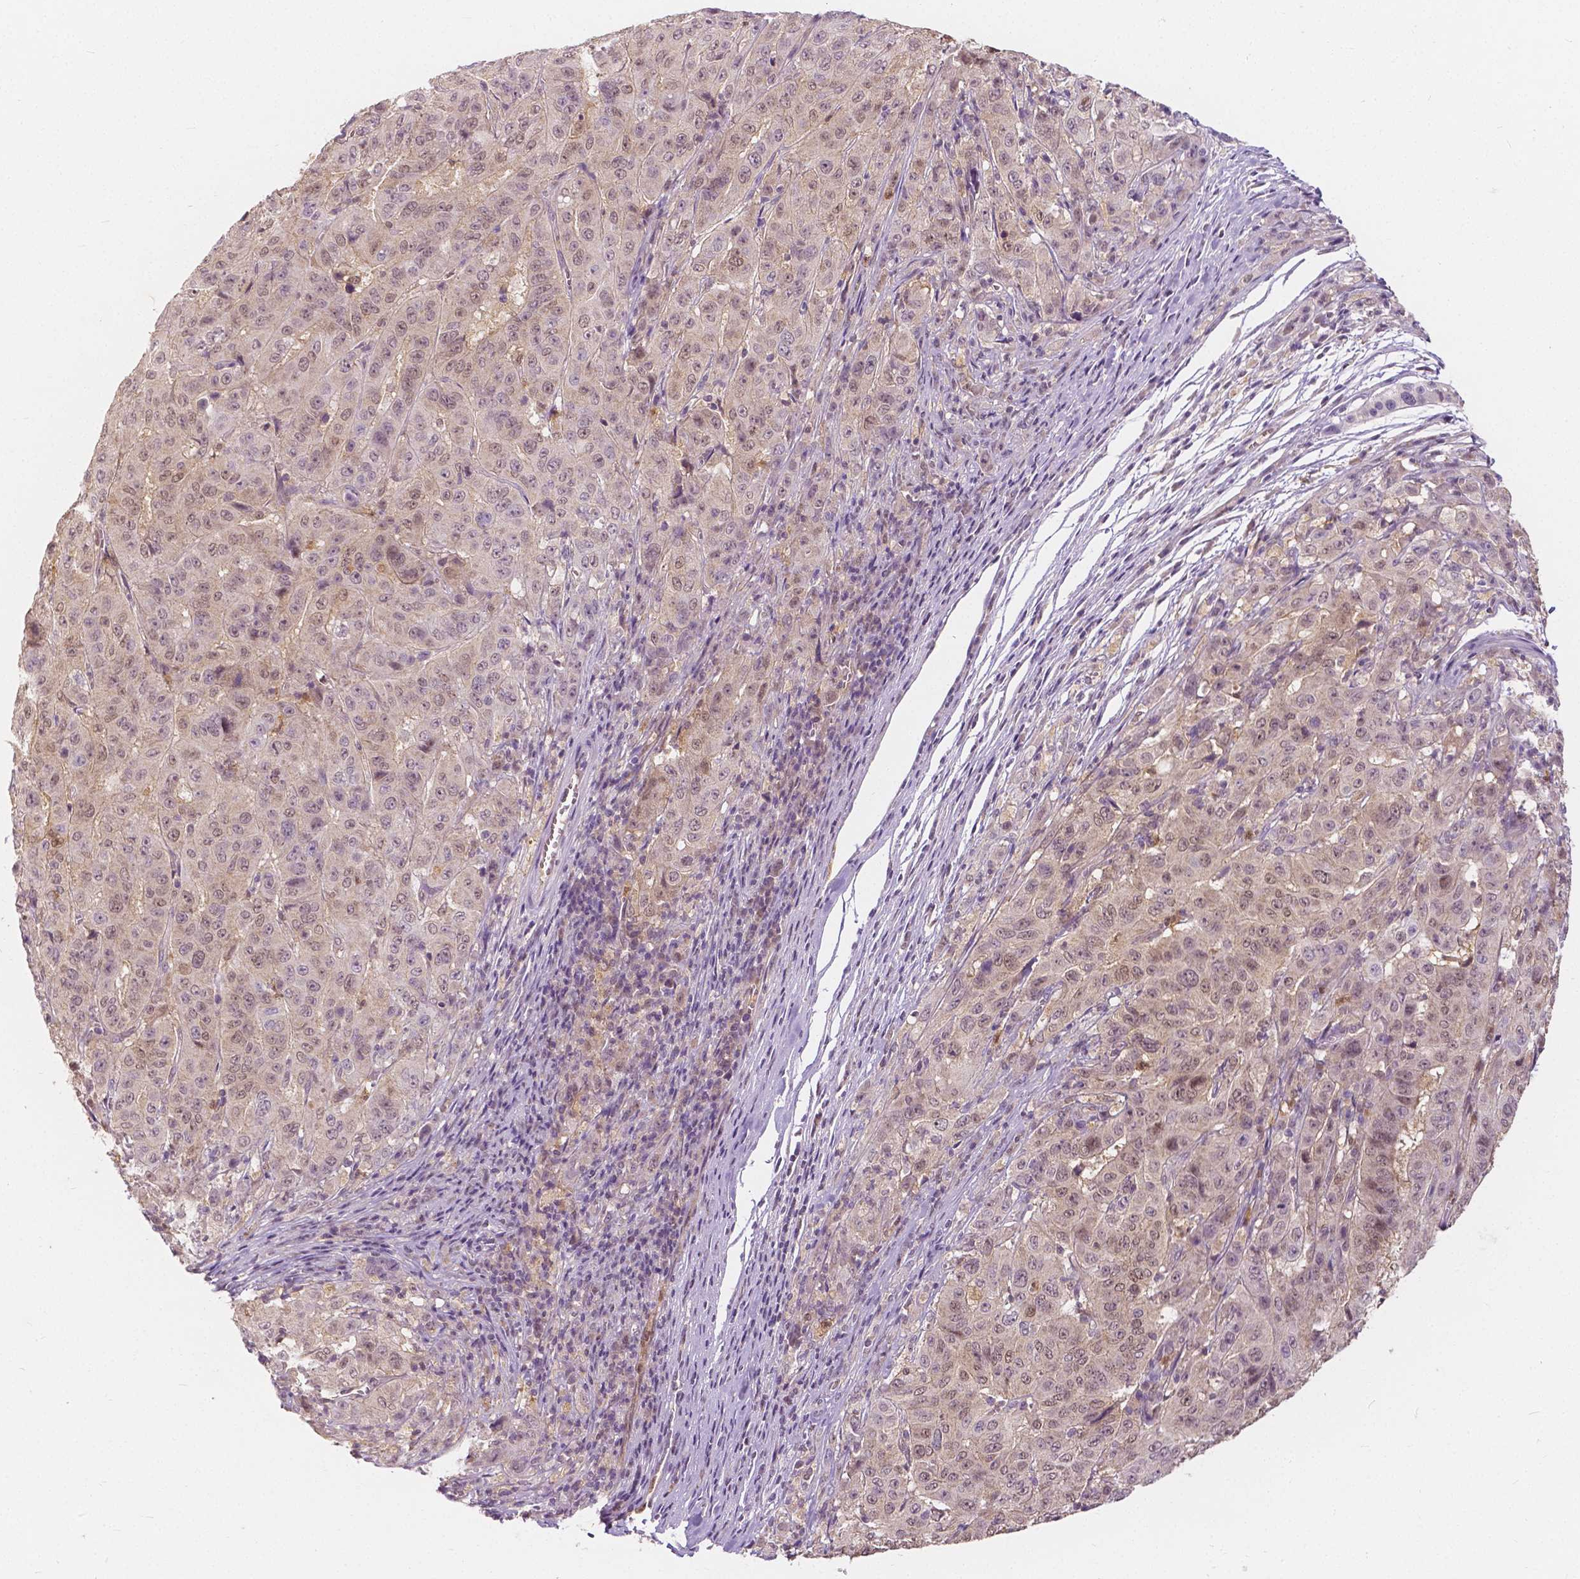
{"staining": {"intensity": "weak", "quantity": "25%-75%", "location": "nuclear"}, "tissue": "pancreatic cancer", "cell_type": "Tumor cells", "image_type": "cancer", "snomed": [{"axis": "morphology", "description": "Adenocarcinoma, NOS"}, {"axis": "topography", "description": "Pancreas"}], "caption": "Immunohistochemical staining of pancreatic adenocarcinoma demonstrates low levels of weak nuclear expression in approximately 25%-75% of tumor cells.", "gene": "NAPRT", "patient": {"sex": "male", "age": 63}}